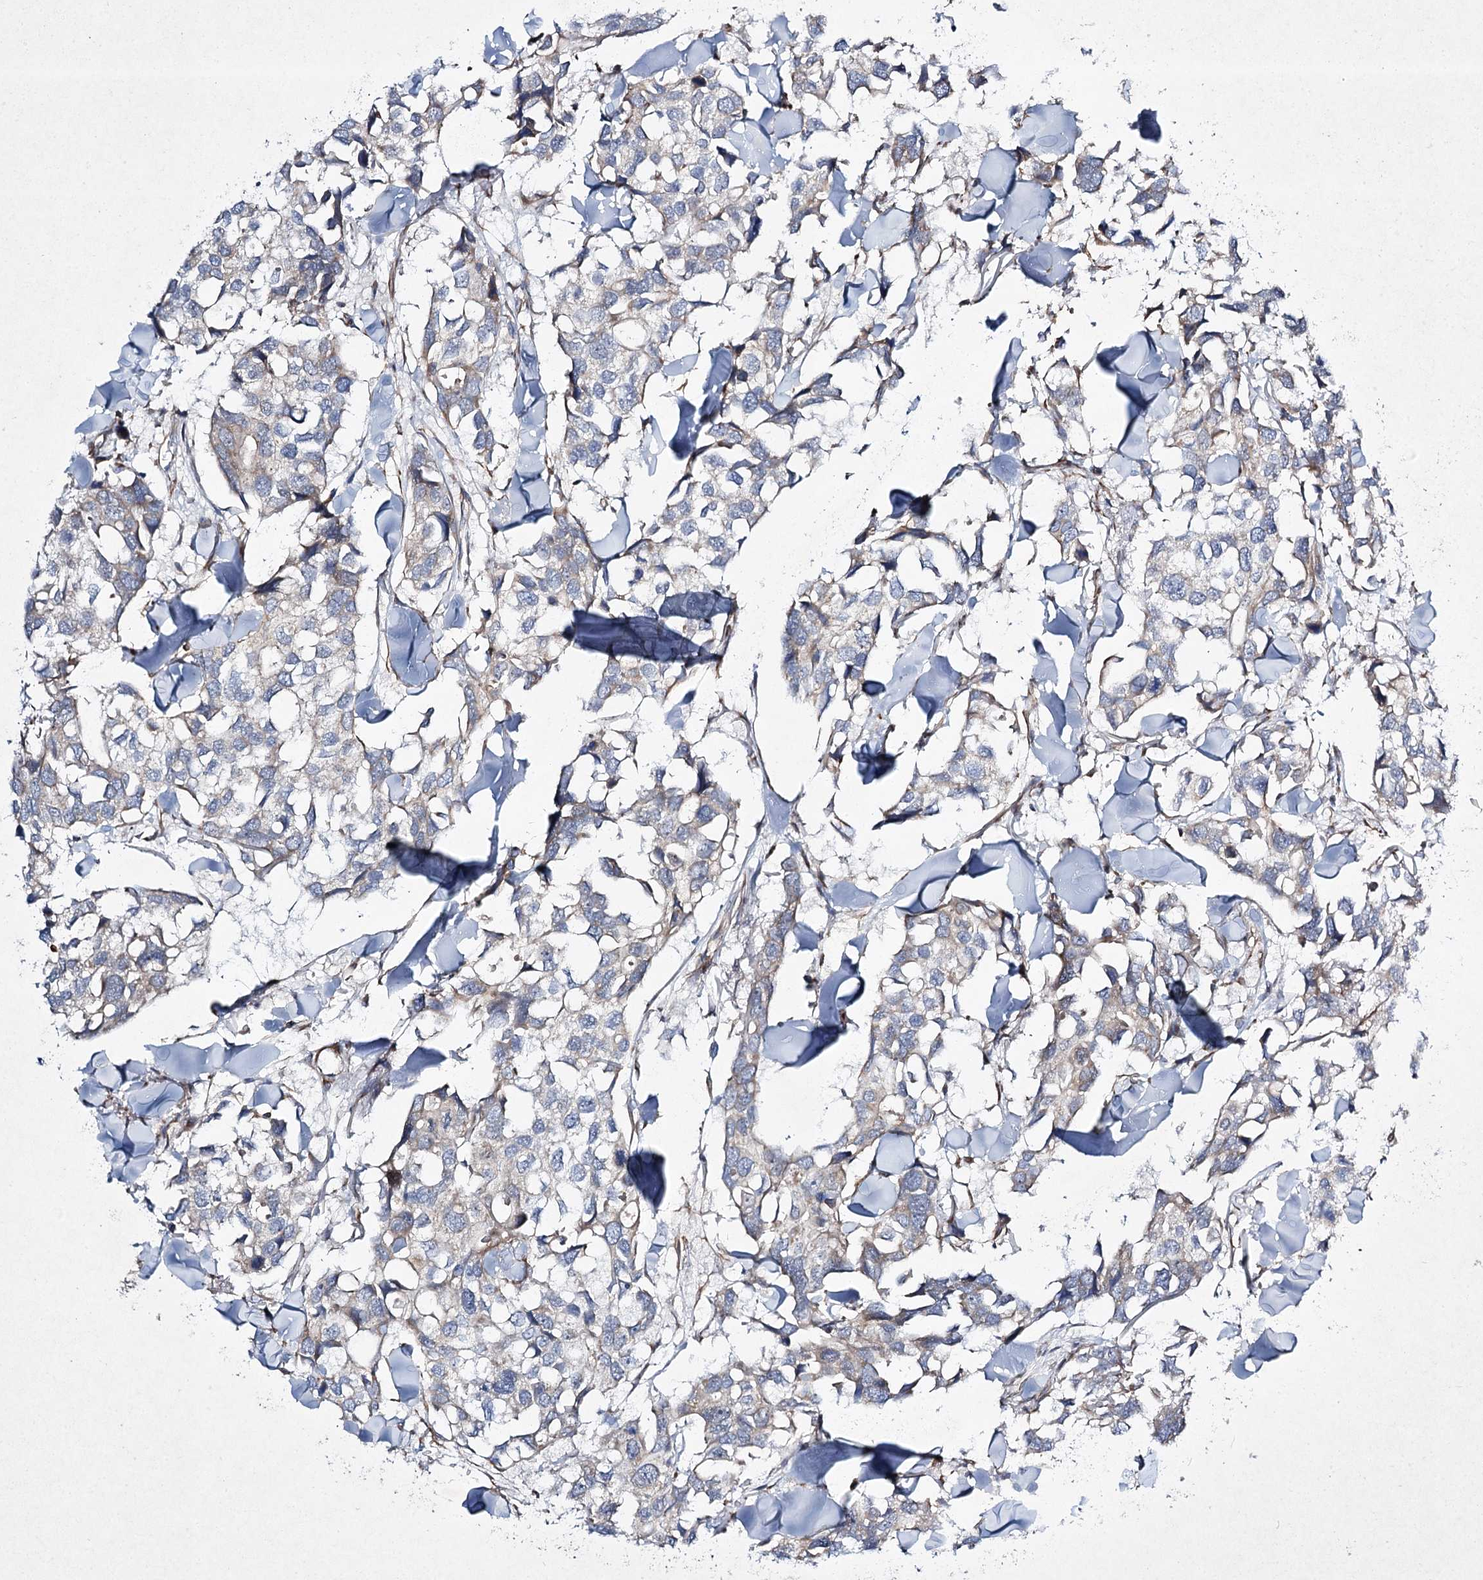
{"staining": {"intensity": "negative", "quantity": "none", "location": "none"}, "tissue": "breast cancer", "cell_type": "Tumor cells", "image_type": "cancer", "snomed": [{"axis": "morphology", "description": "Duct carcinoma"}, {"axis": "topography", "description": "Breast"}], "caption": "This is a histopathology image of IHC staining of invasive ductal carcinoma (breast), which shows no positivity in tumor cells.", "gene": "KIAA0825", "patient": {"sex": "female", "age": 83}}